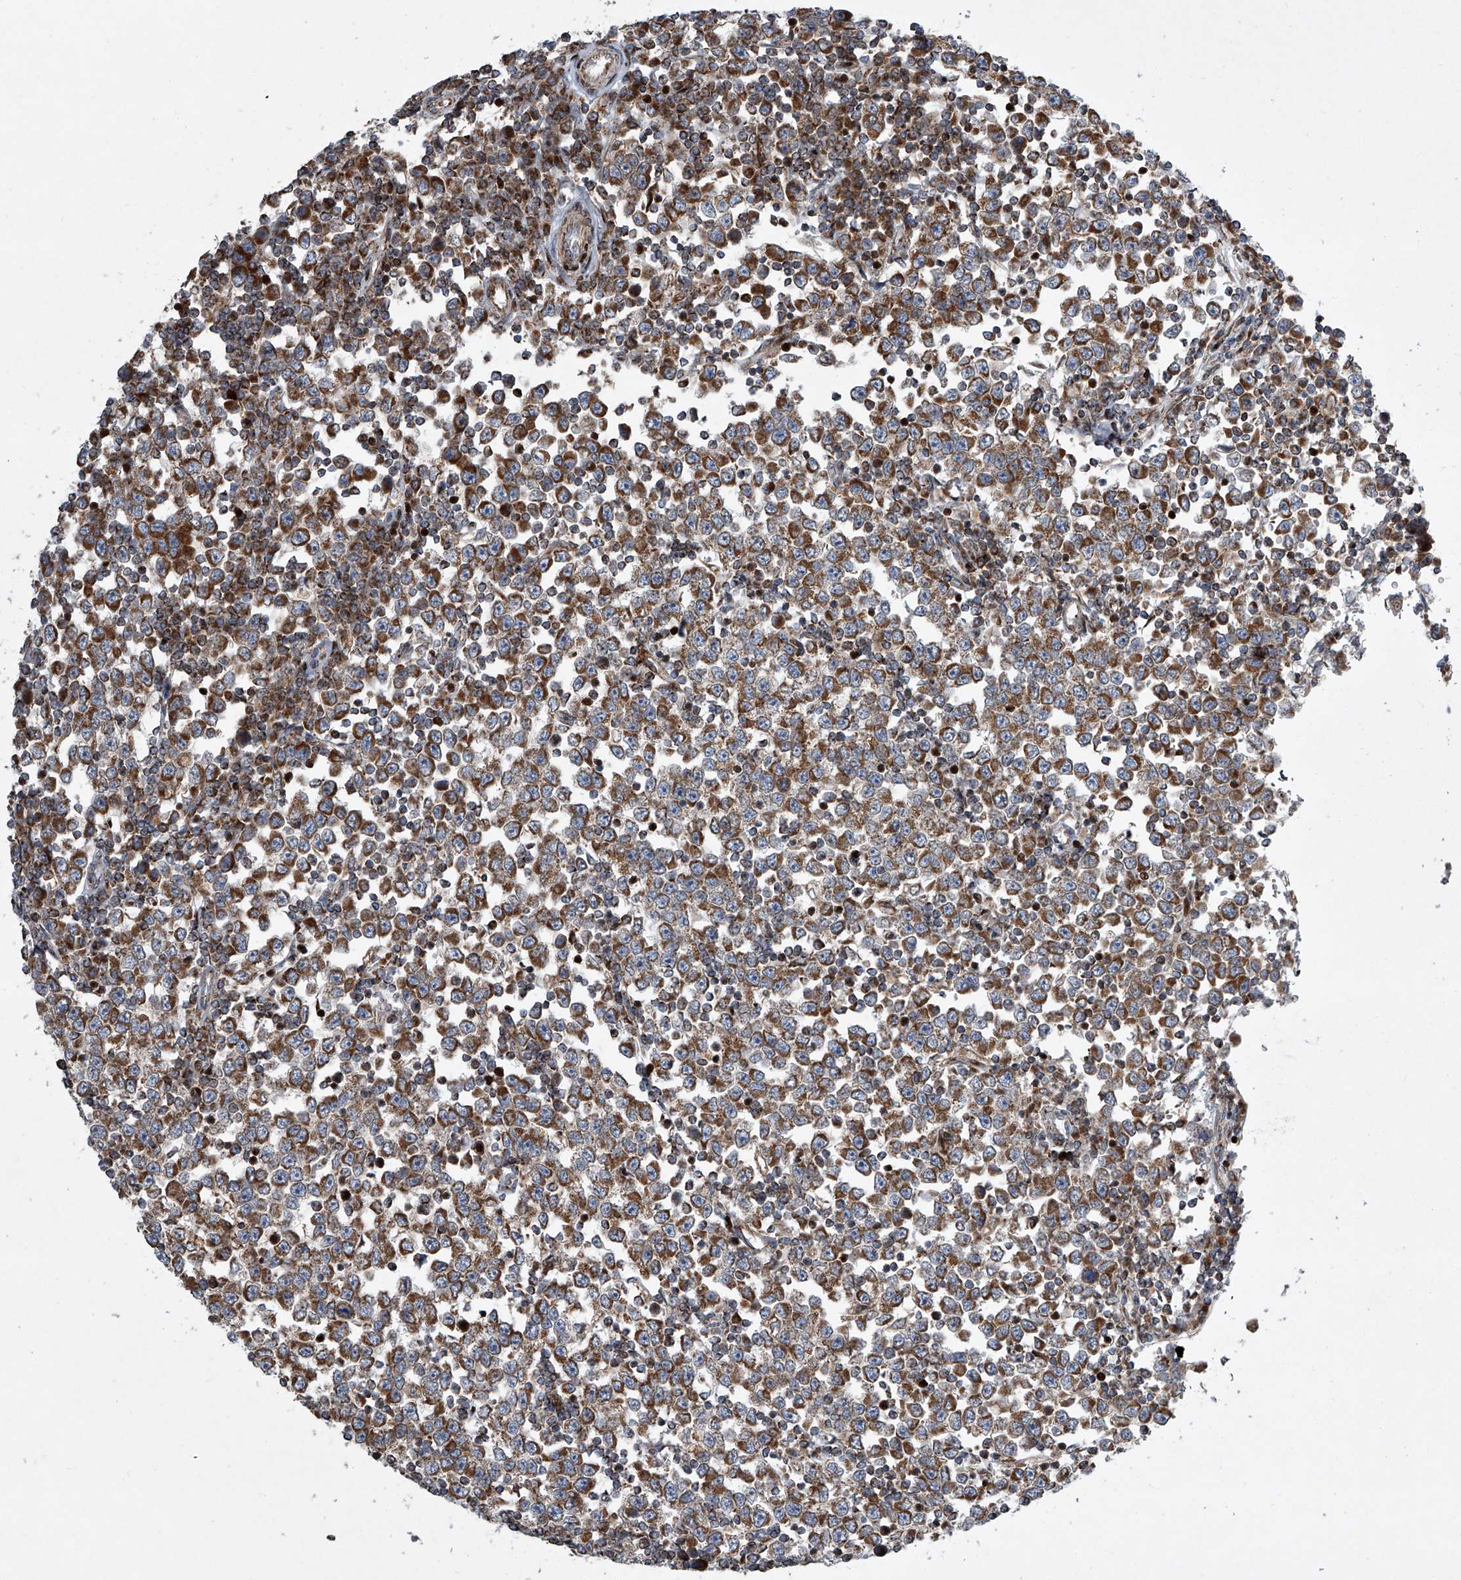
{"staining": {"intensity": "moderate", "quantity": ">75%", "location": "cytoplasmic/membranous"}, "tissue": "testis cancer", "cell_type": "Tumor cells", "image_type": "cancer", "snomed": [{"axis": "morphology", "description": "Seminoma, NOS"}, {"axis": "topography", "description": "Testis"}], "caption": "Immunohistochemistry (IHC) (DAB (3,3'-diaminobenzidine)) staining of human seminoma (testis) displays moderate cytoplasmic/membranous protein staining in approximately >75% of tumor cells.", "gene": "STRADA", "patient": {"sex": "male", "age": 65}}